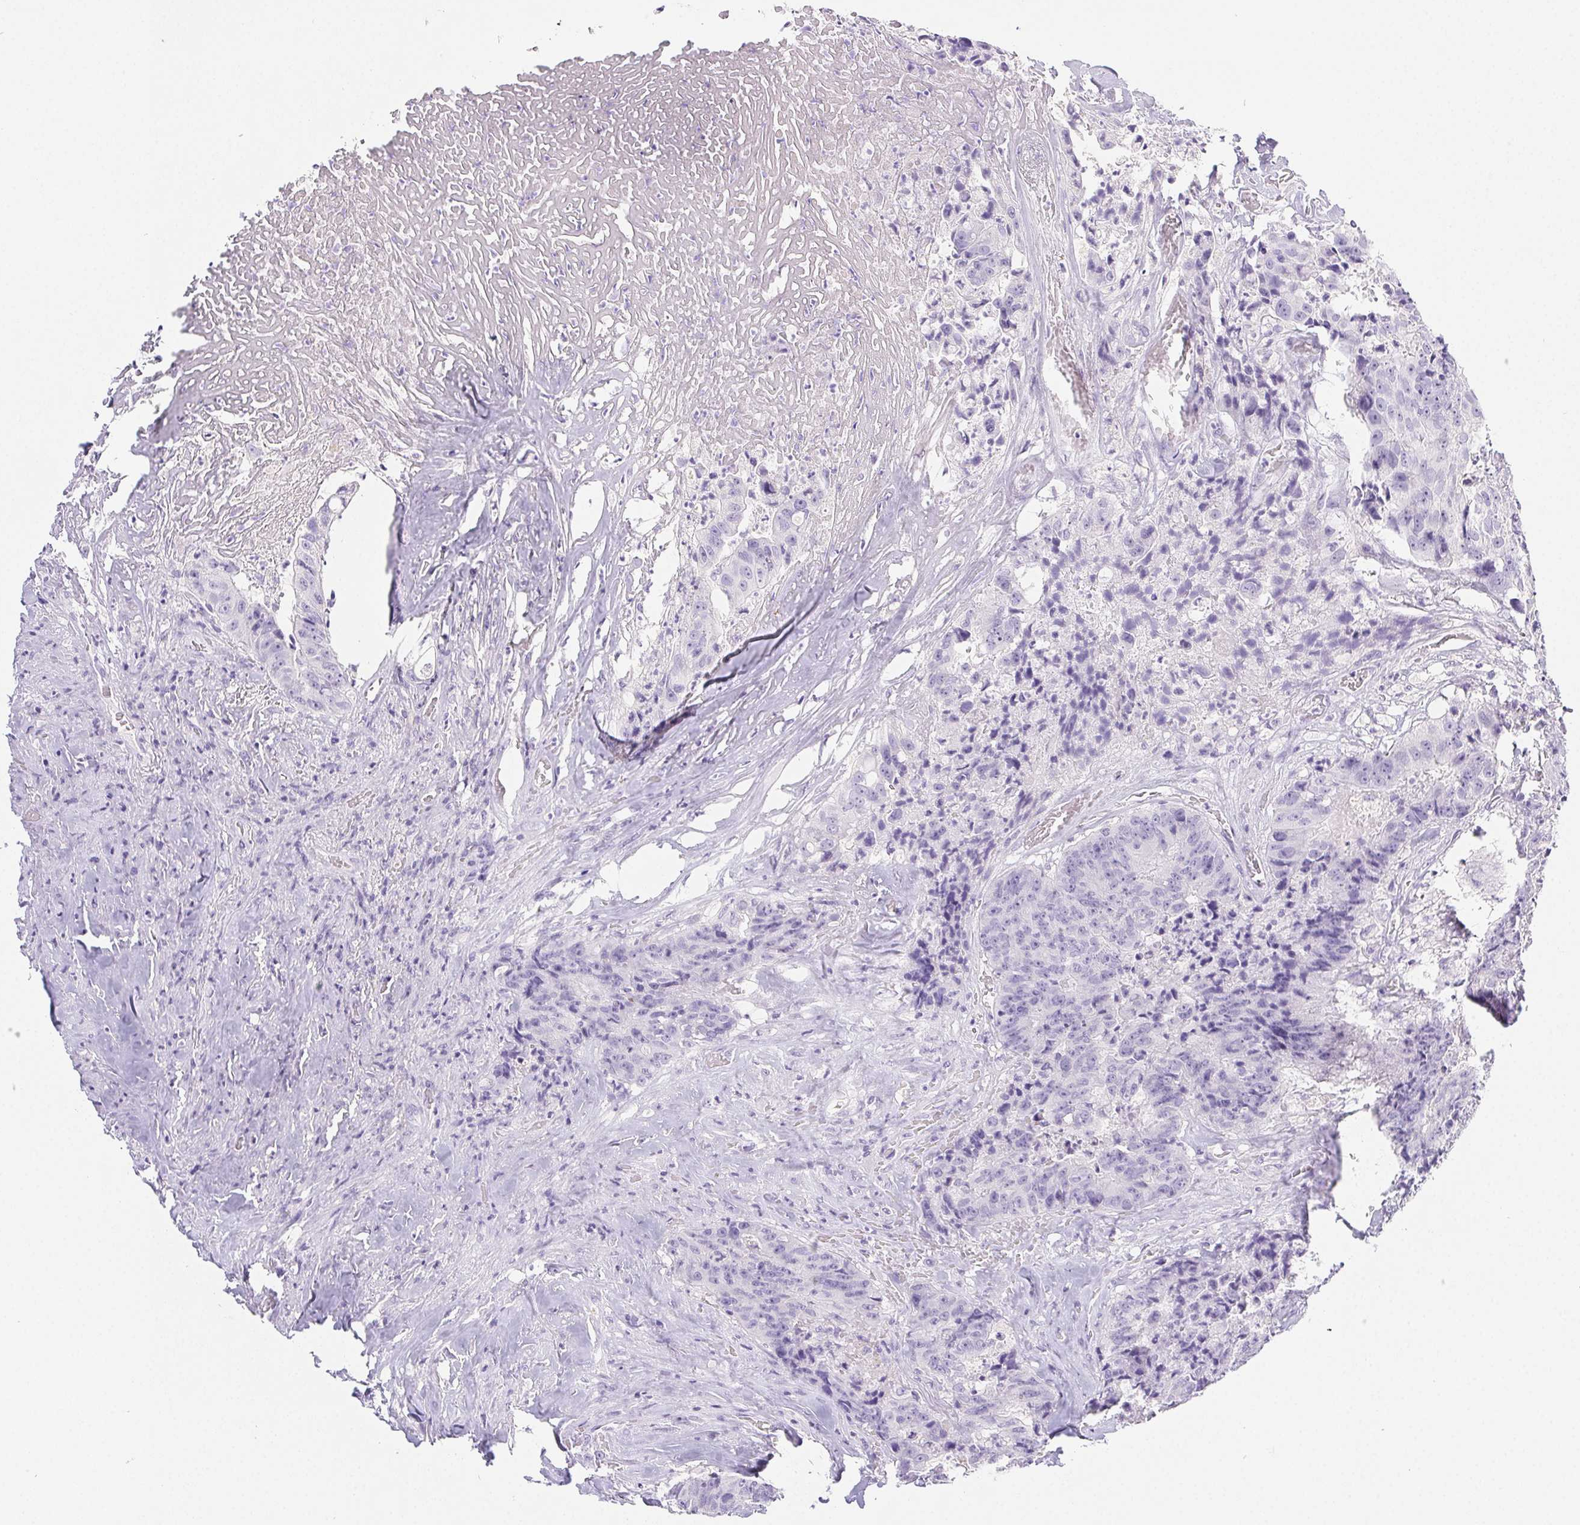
{"staining": {"intensity": "negative", "quantity": "none", "location": "none"}, "tissue": "colorectal cancer", "cell_type": "Tumor cells", "image_type": "cancer", "snomed": [{"axis": "morphology", "description": "Adenocarcinoma, NOS"}, {"axis": "topography", "description": "Rectum"}], "caption": "Immunohistochemical staining of human colorectal cancer displays no significant staining in tumor cells.", "gene": "PNLIP", "patient": {"sex": "female", "age": 62}}